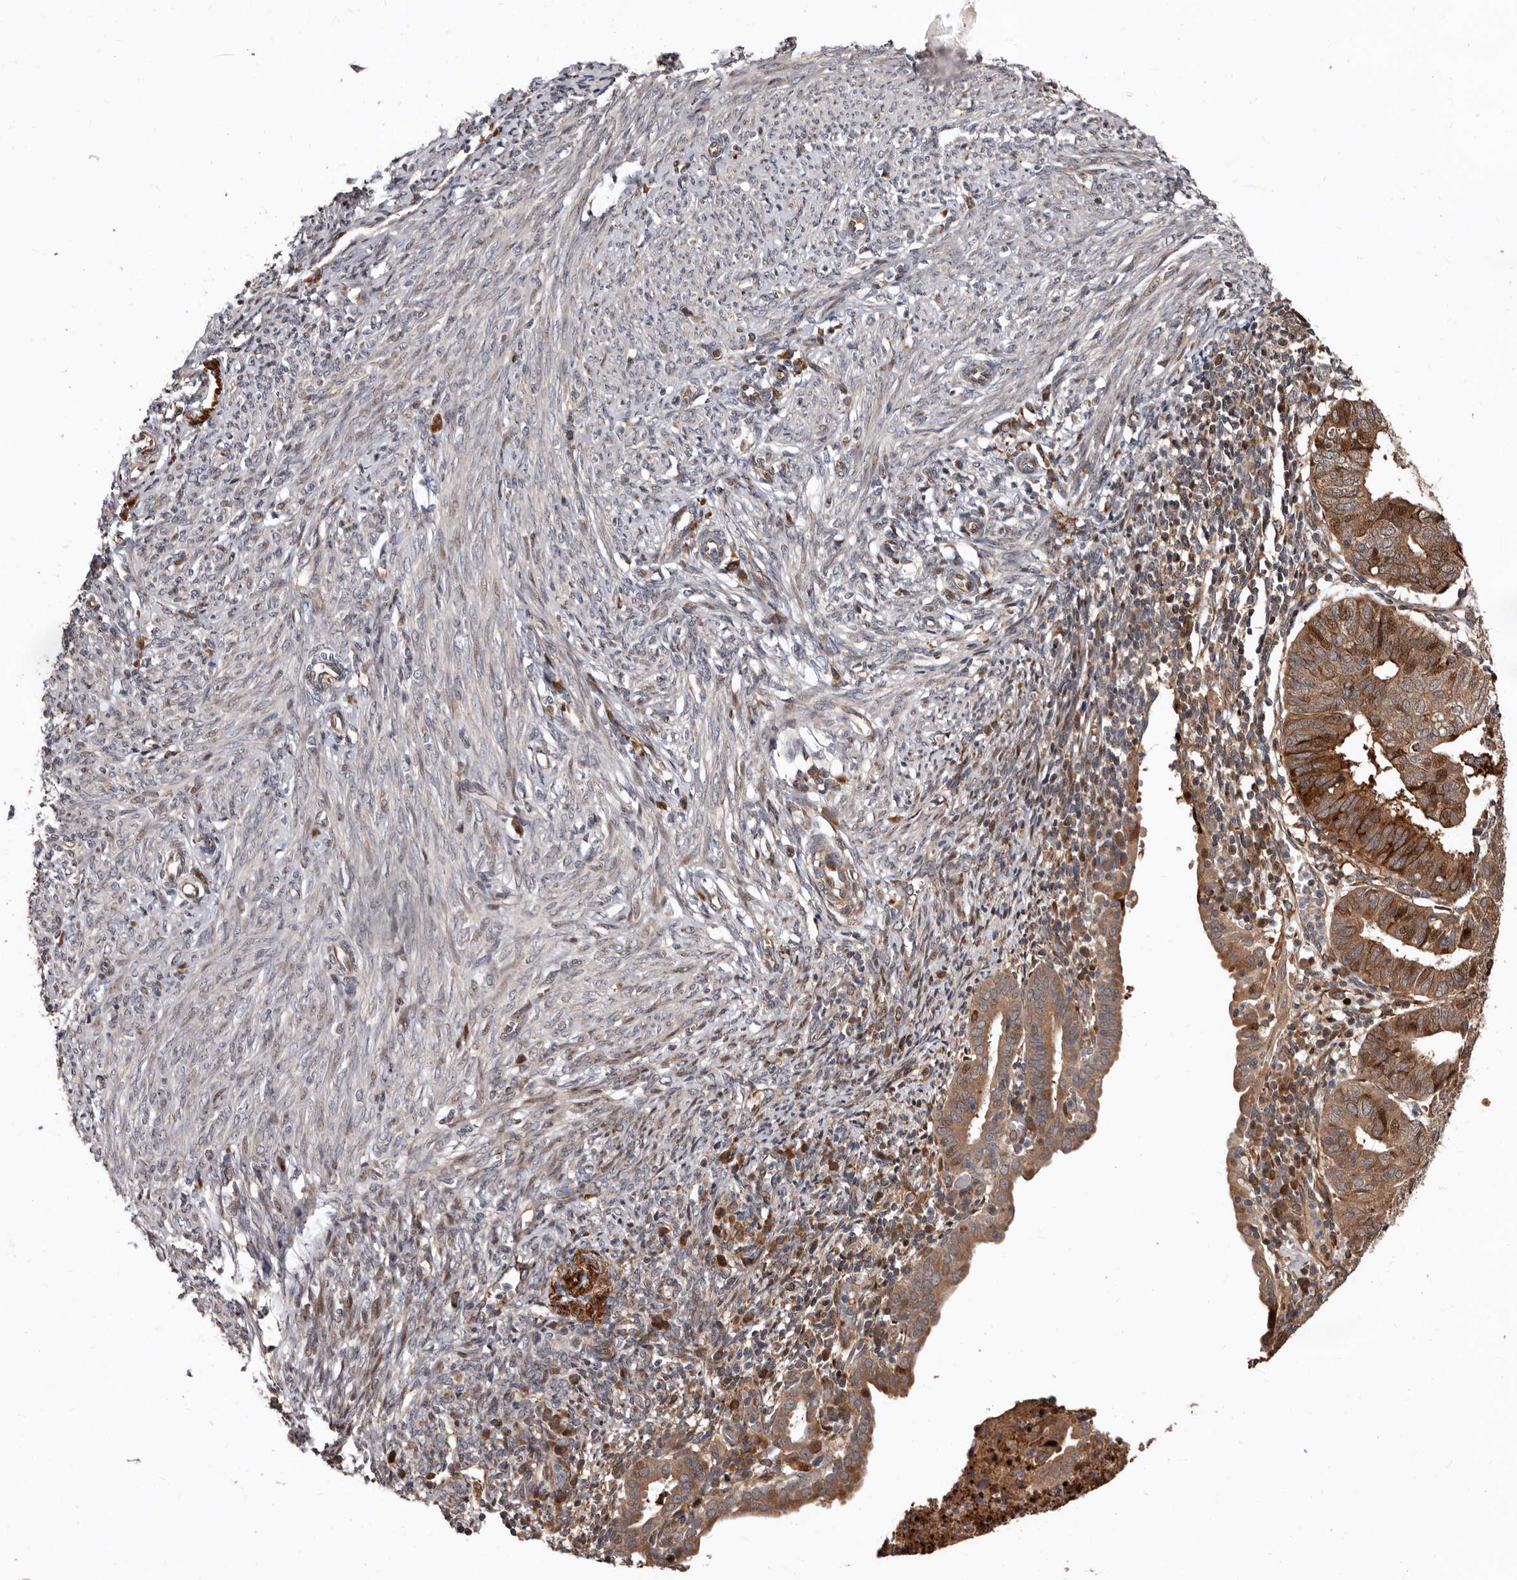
{"staining": {"intensity": "moderate", "quantity": ">75%", "location": "cytoplasmic/membranous,nuclear"}, "tissue": "endometrial cancer", "cell_type": "Tumor cells", "image_type": "cancer", "snomed": [{"axis": "morphology", "description": "Adenocarcinoma, NOS"}, {"axis": "topography", "description": "Uterus"}], "caption": "Tumor cells display medium levels of moderate cytoplasmic/membranous and nuclear positivity in about >75% of cells in endometrial cancer. (DAB IHC with brightfield microscopy, high magnification).", "gene": "WEE2", "patient": {"sex": "female", "age": 77}}